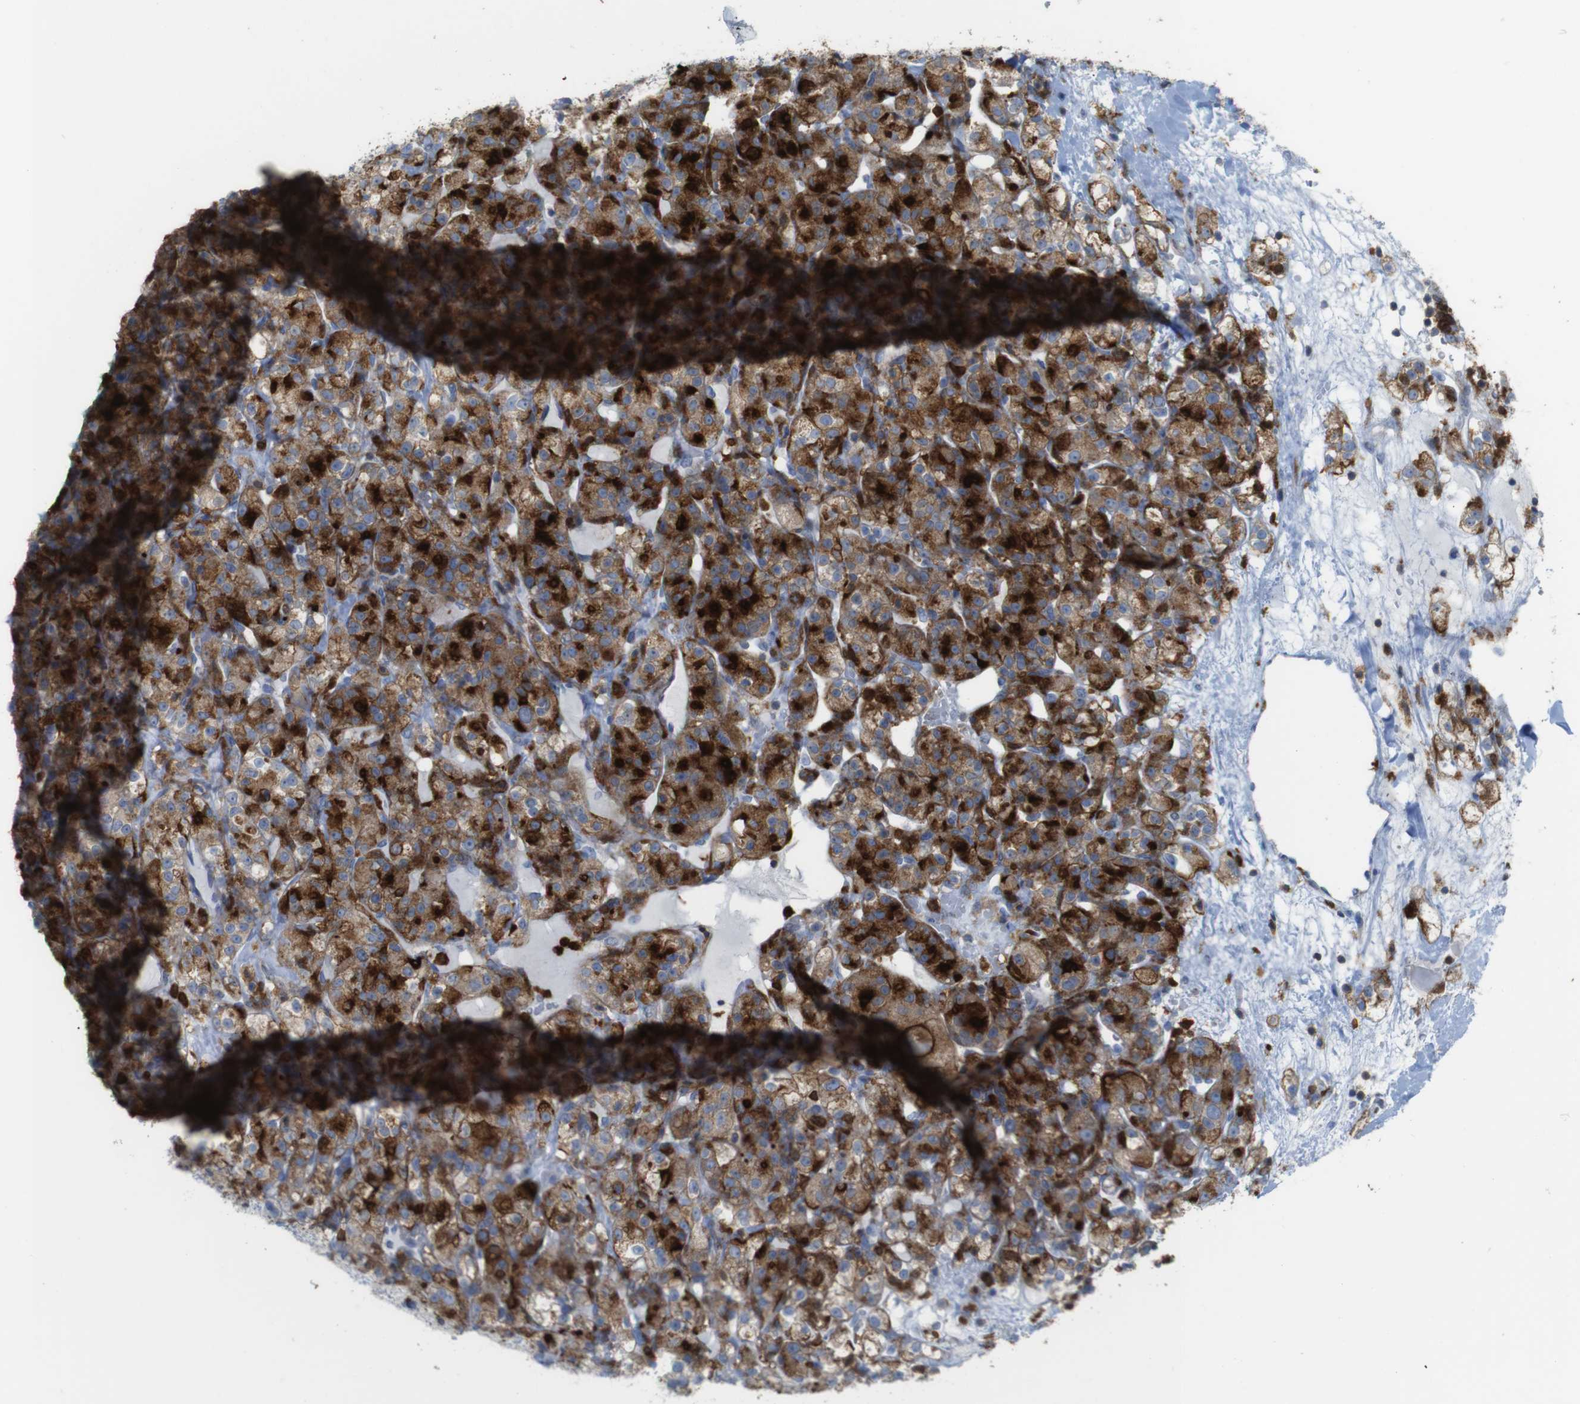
{"staining": {"intensity": "strong", "quantity": ">75%", "location": "cytoplasmic/membranous"}, "tissue": "renal cancer", "cell_type": "Tumor cells", "image_type": "cancer", "snomed": [{"axis": "morphology", "description": "Normal tissue, NOS"}, {"axis": "morphology", "description": "Adenocarcinoma, NOS"}, {"axis": "topography", "description": "Kidney"}], "caption": "Immunohistochemical staining of human adenocarcinoma (renal) shows high levels of strong cytoplasmic/membranous positivity in approximately >75% of tumor cells.", "gene": "PRKCD", "patient": {"sex": "male", "age": 61}}